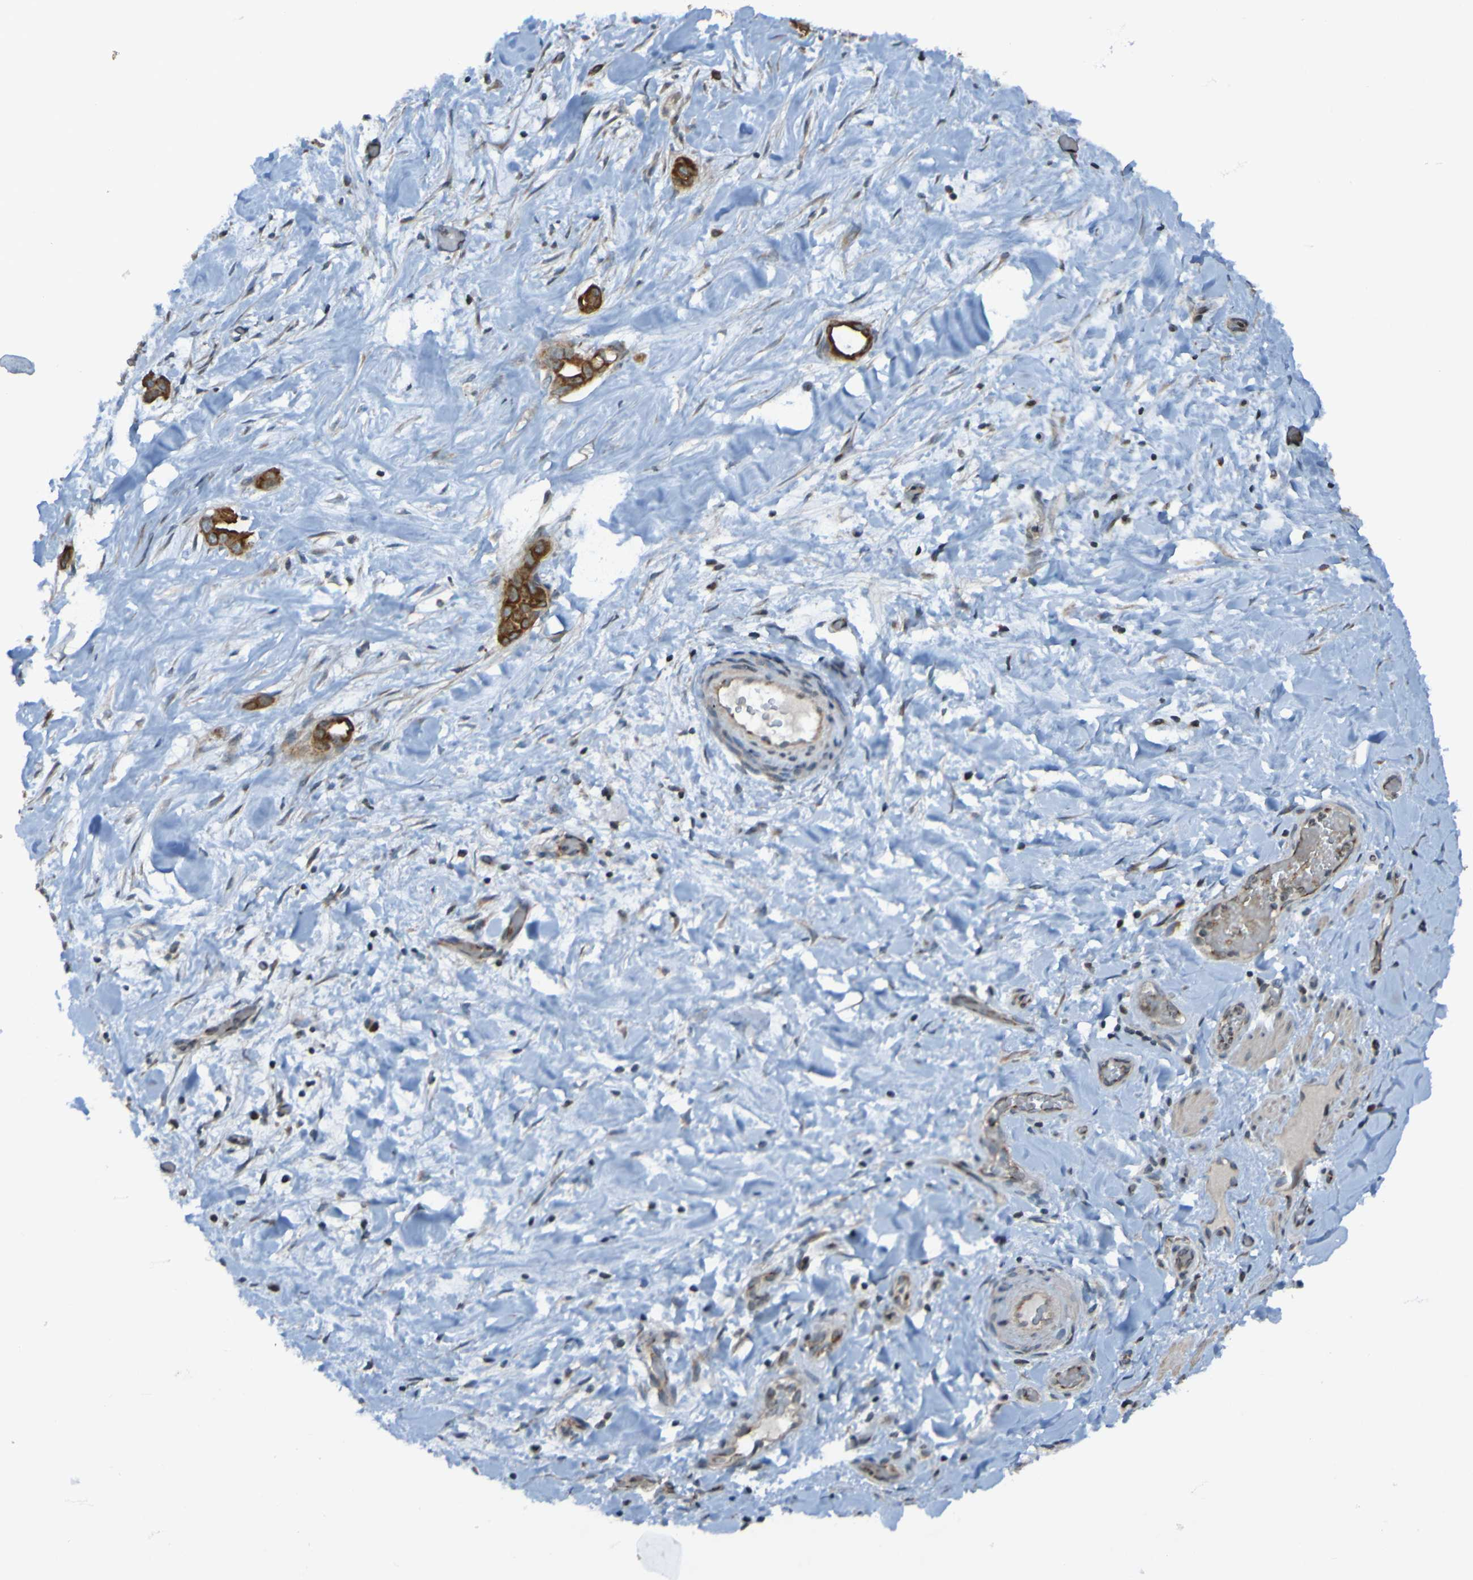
{"staining": {"intensity": "strong", "quantity": ">75%", "location": "cytoplasmic/membranous"}, "tissue": "liver cancer", "cell_type": "Tumor cells", "image_type": "cancer", "snomed": [{"axis": "morphology", "description": "Cholangiocarcinoma"}, {"axis": "topography", "description": "Liver"}], "caption": "Protein staining of liver cancer tissue exhibits strong cytoplasmic/membranous staining in about >75% of tumor cells. (brown staining indicates protein expression, while blue staining denotes nuclei).", "gene": "UNG", "patient": {"sex": "female", "age": 65}}